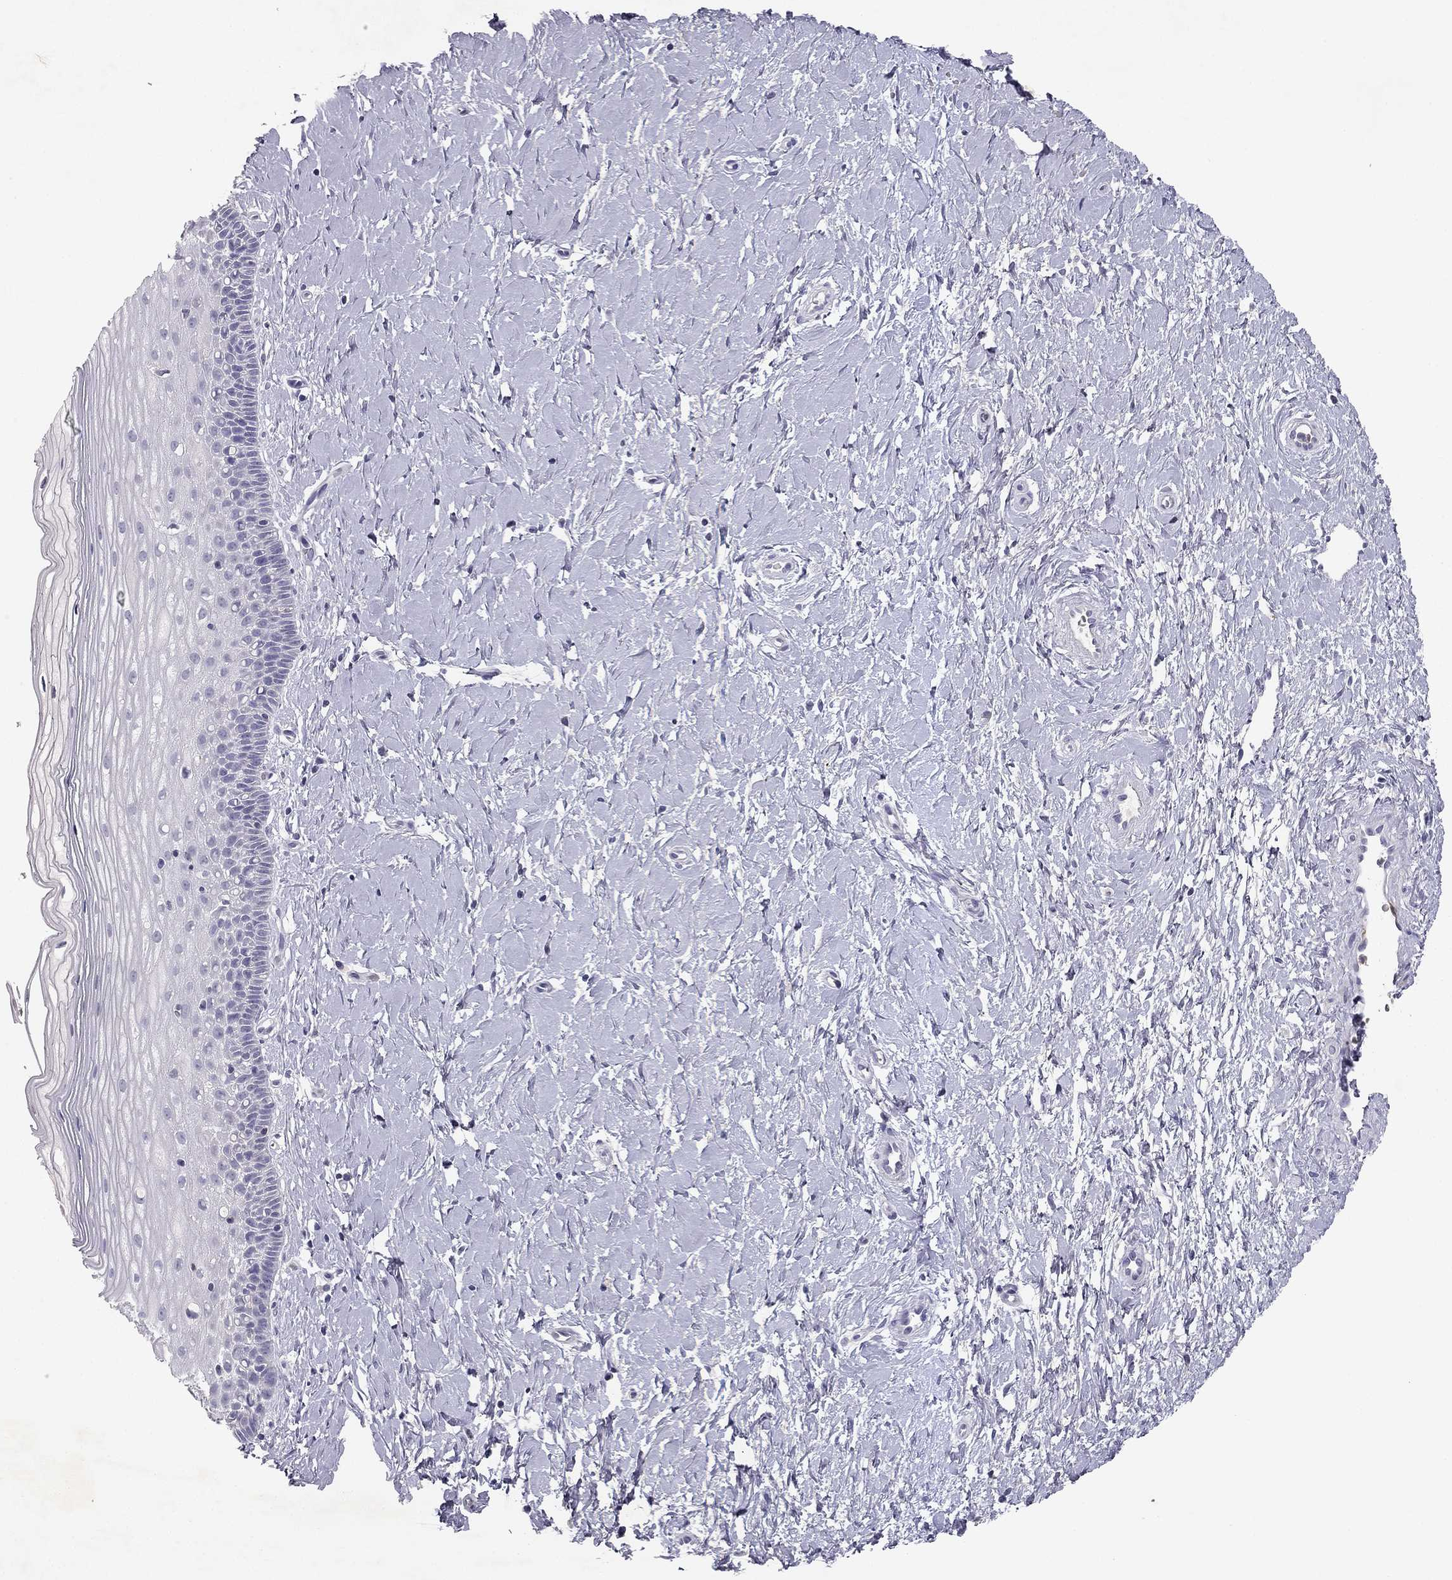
{"staining": {"intensity": "negative", "quantity": "none", "location": "none"}, "tissue": "cervix", "cell_type": "Glandular cells", "image_type": "normal", "snomed": [{"axis": "morphology", "description": "Normal tissue, NOS"}, {"axis": "topography", "description": "Cervix"}], "caption": "This is an immunohistochemistry micrograph of unremarkable human cervix. There is no expression in glandular cells.", "gene": "SLC6A4", "patient": {"sex": "female", "age": 37}}